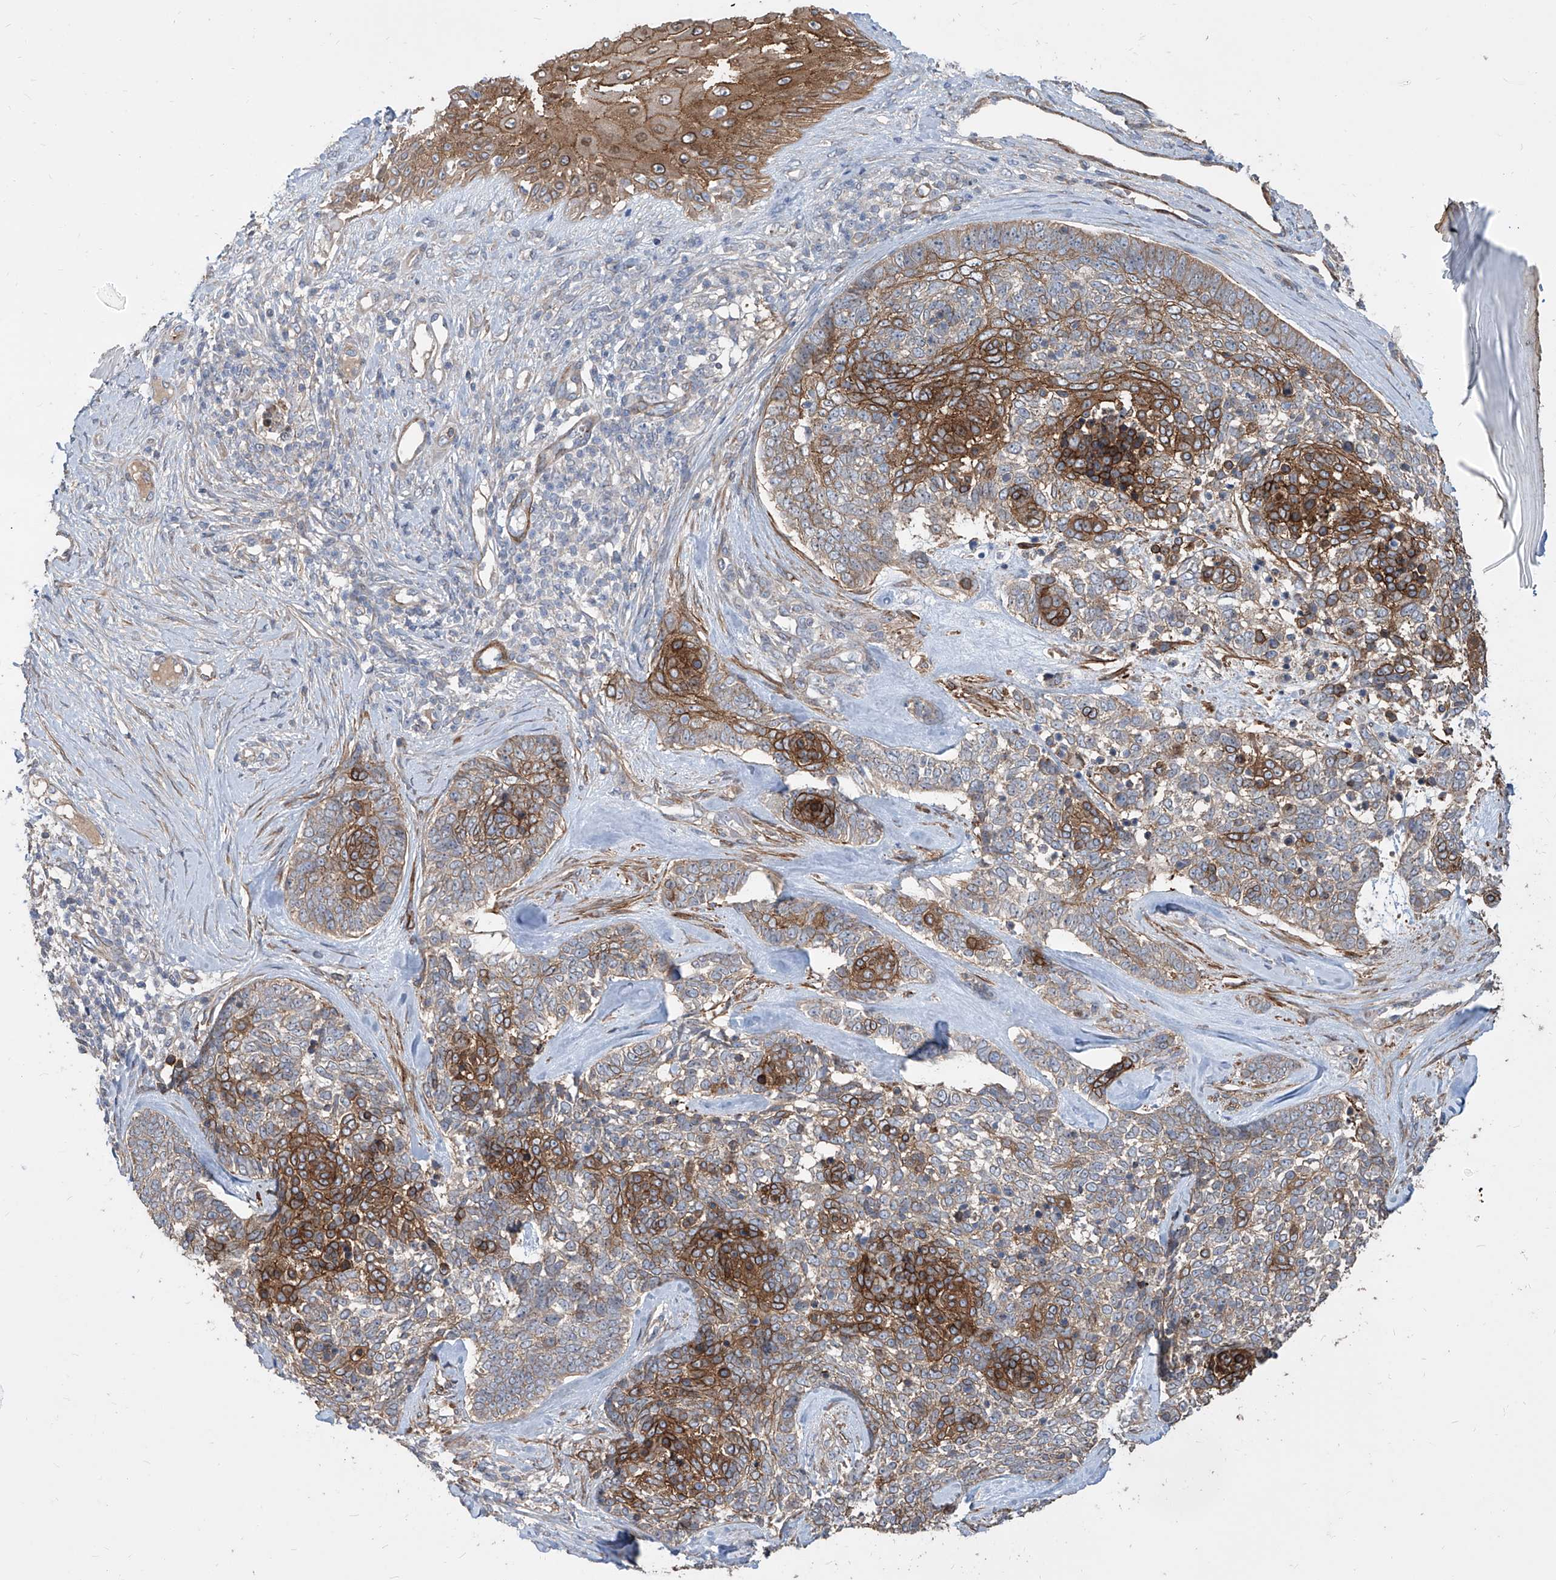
{"staining": {"intensity": "strong", "quantity": "25%-75%", "location": "cytoplasmic/membranous"}, "tissue": "skin cancer", "cell_type": "Tumor cells", "image_type": "cancer", "snomed": [{"axis": "morphology", "description": "Basal cell carcinoma"}, {"axis": "topography", "description": "Skin"}], "caption": "A brown stain highlights strong cytoplasmic/membranous staining of a protein in skin cancer (basal cell carcinoma) tumor cells.", "gene": "FAM83B", "patient": {"sex": "female", "age": 81}}